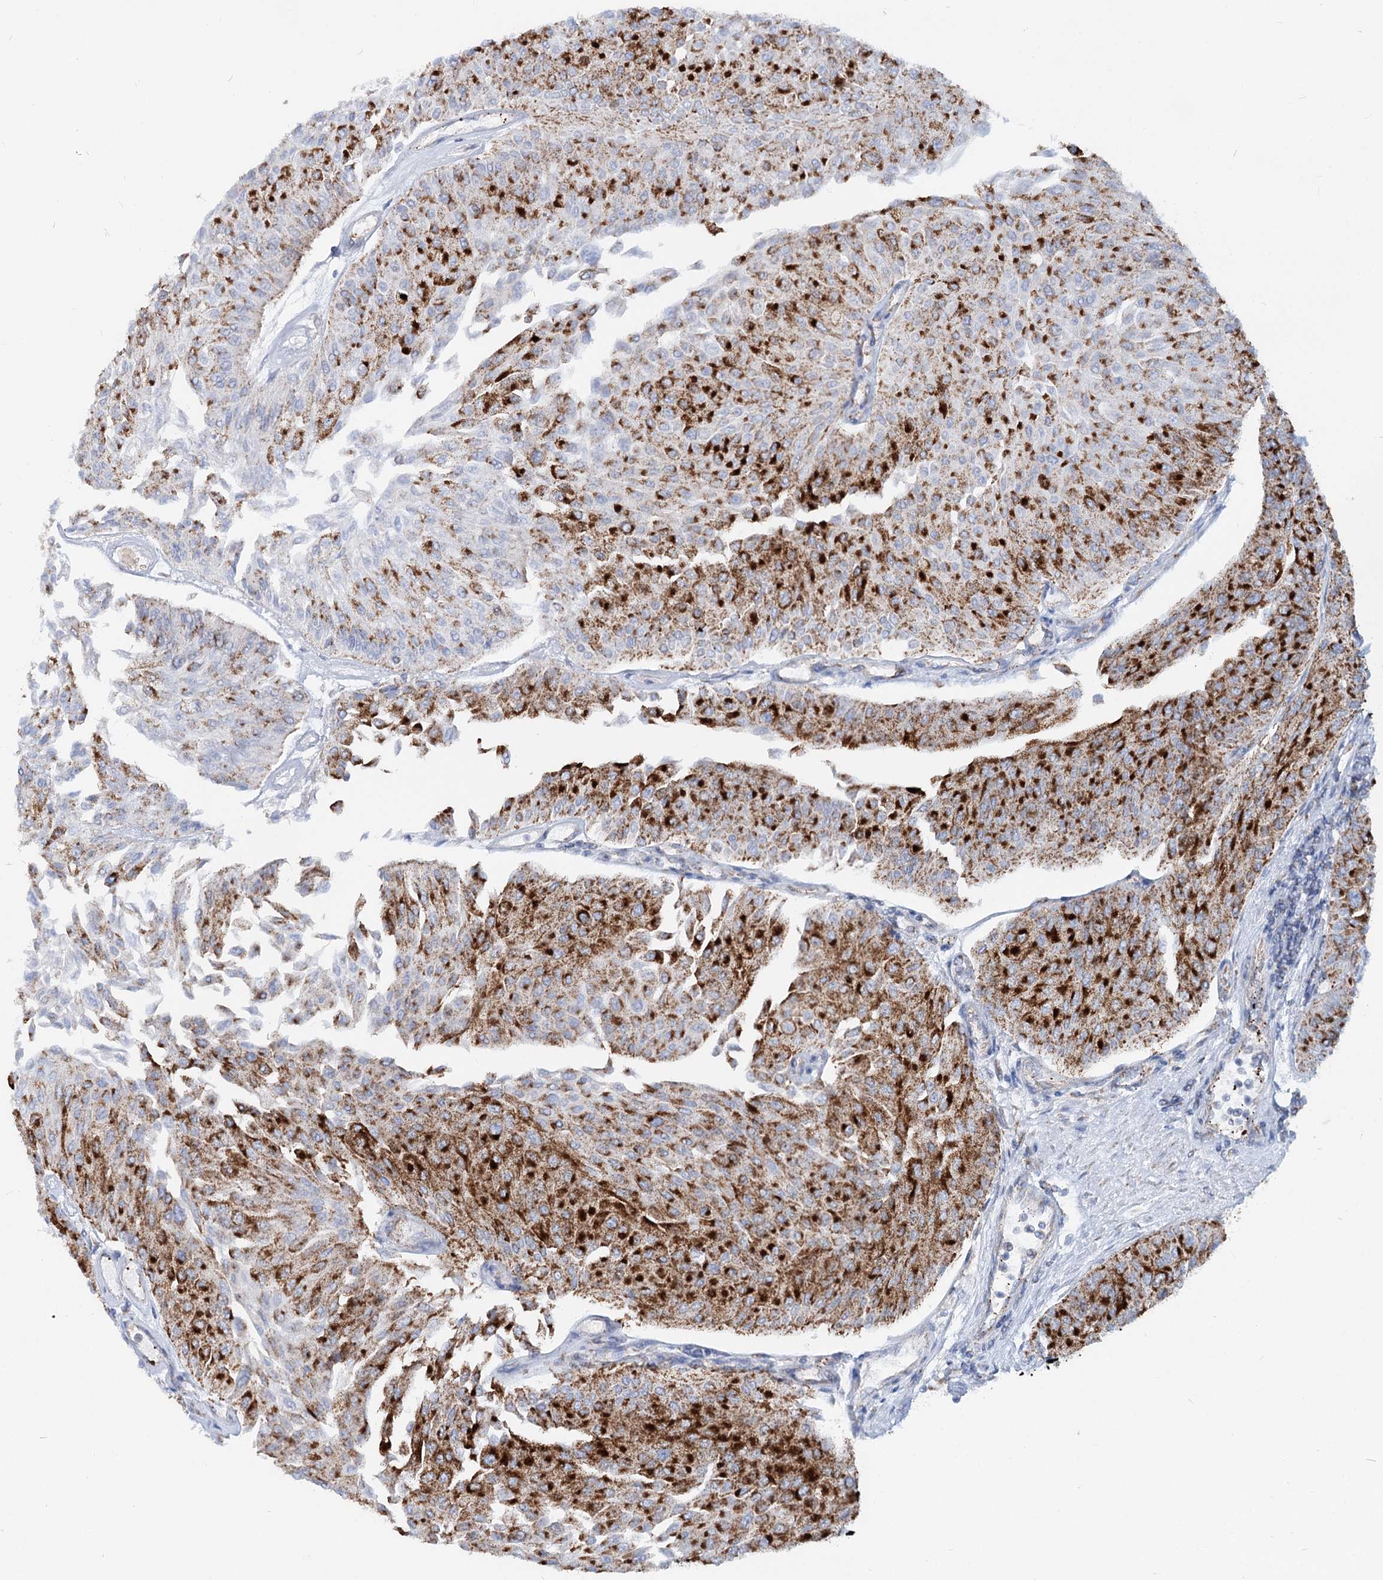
{"staining": {"intensity": "strong", "quantity": "25%-75%", "location": "cytoplasmic/membranous"}, "tissue": "urothelial cancer", "cell_type": "Tumor cells", "image_type": "cancer", "snomed": [{"axis": "morphology", "description": "Urothelial carcinoma, Low grade"}, {"axis": "topography", "description": "Urinary bladder"}], "caption": "Protein analysis of urothelial cancer tissue exhibits strong cytoplasmic/membranous expression in approximately 25%-75% of tumor cells.", "gene": "MCCC2", "patient": {"sex": "male", "age": 67}}